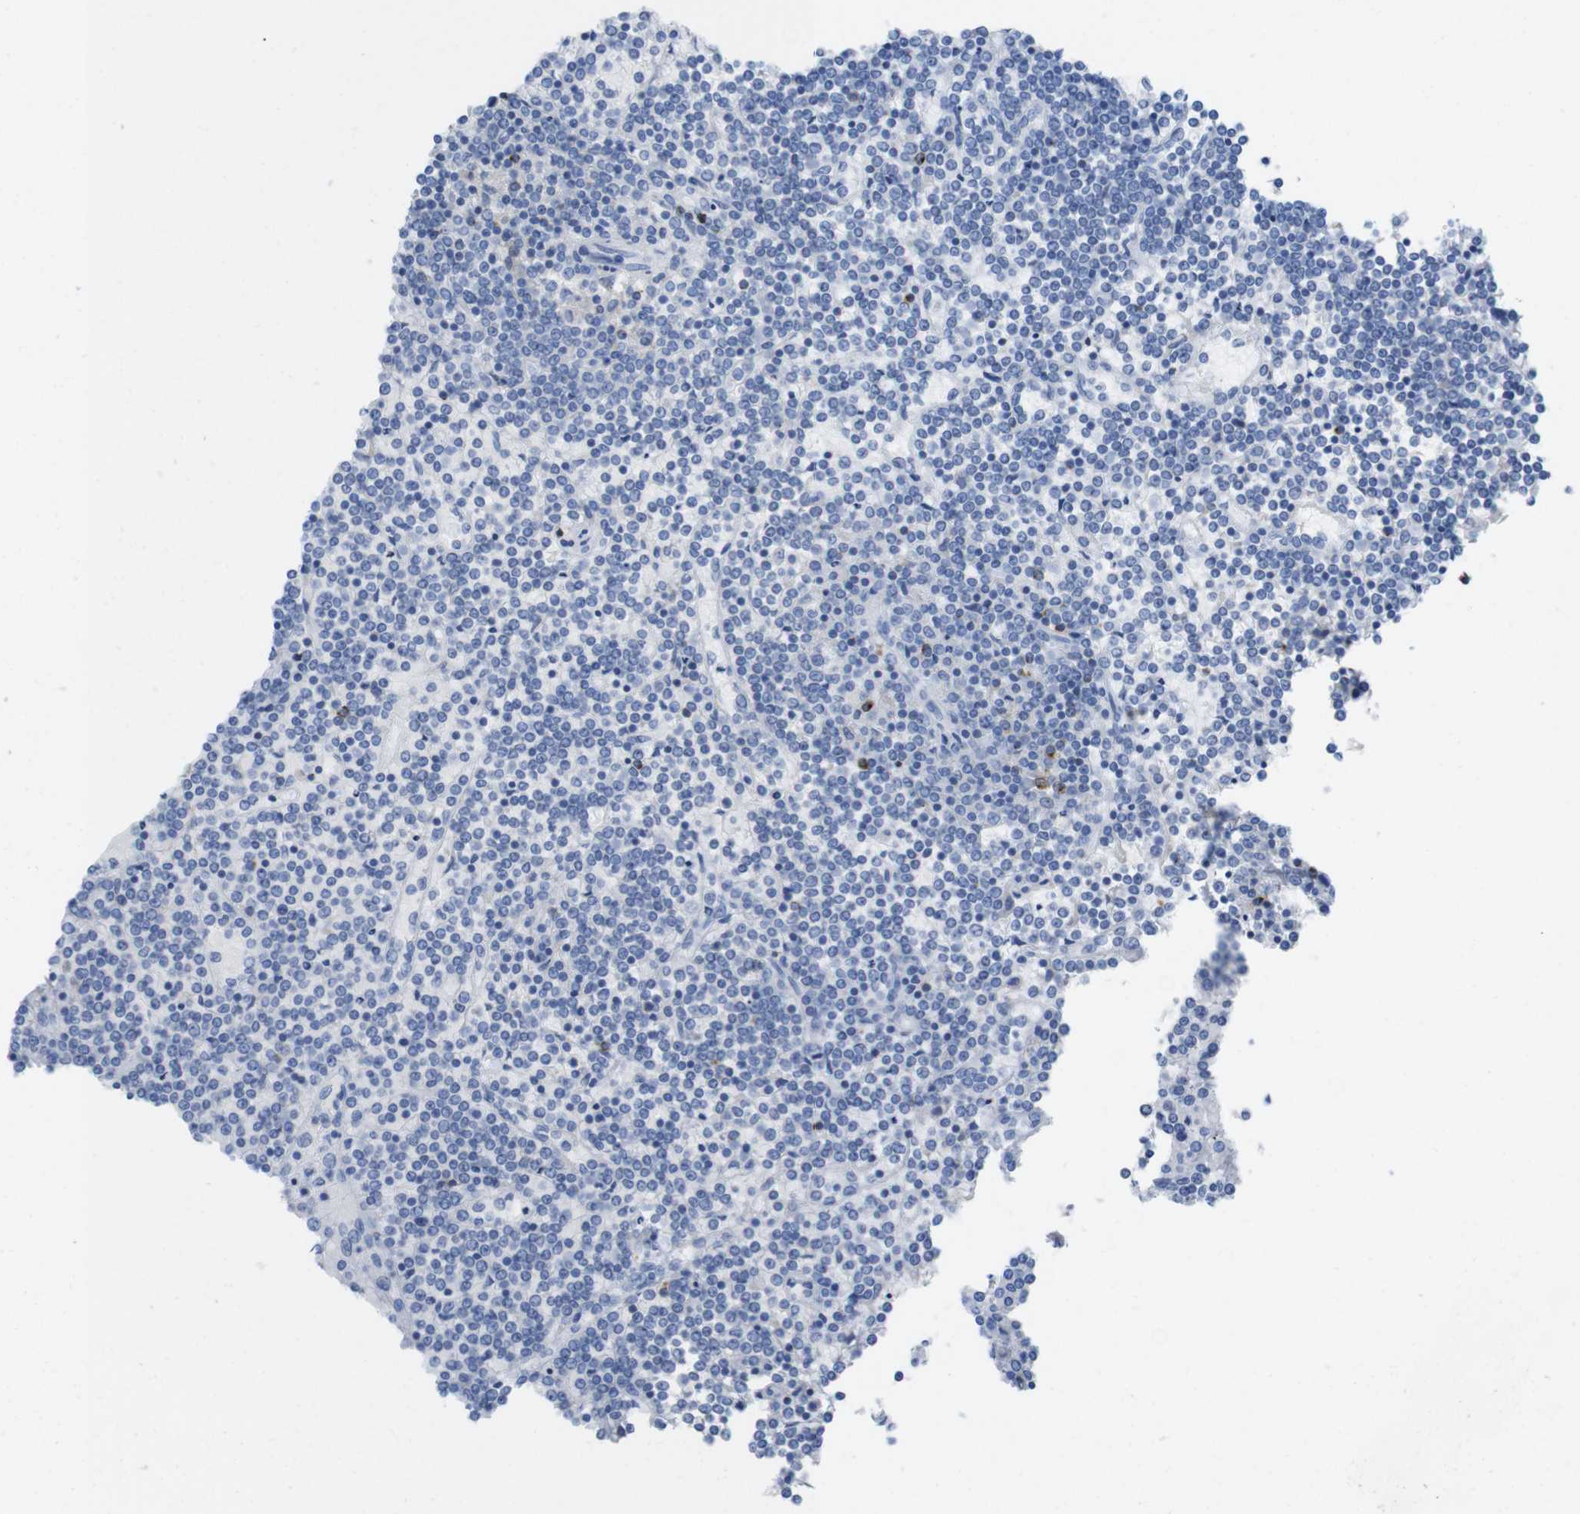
{"staining": {"intensity": "negative", "quantity": "none", "location": "none"}, "tissue": "lymphoma", "cell_type": "Tumor cells", "image_type": "cancer", "snomed": [{"axis": "morphology", "description": "Malignant lymphoma, non-Hodgkin's type, Low grade"}, {"axis": "topography", "description": "Spleen"}], "caption": "Tumor cells are negative for brown protein staining in lymphoma.", "gene": "LAG3", "patient": {"sex": "female", "age": 19}}